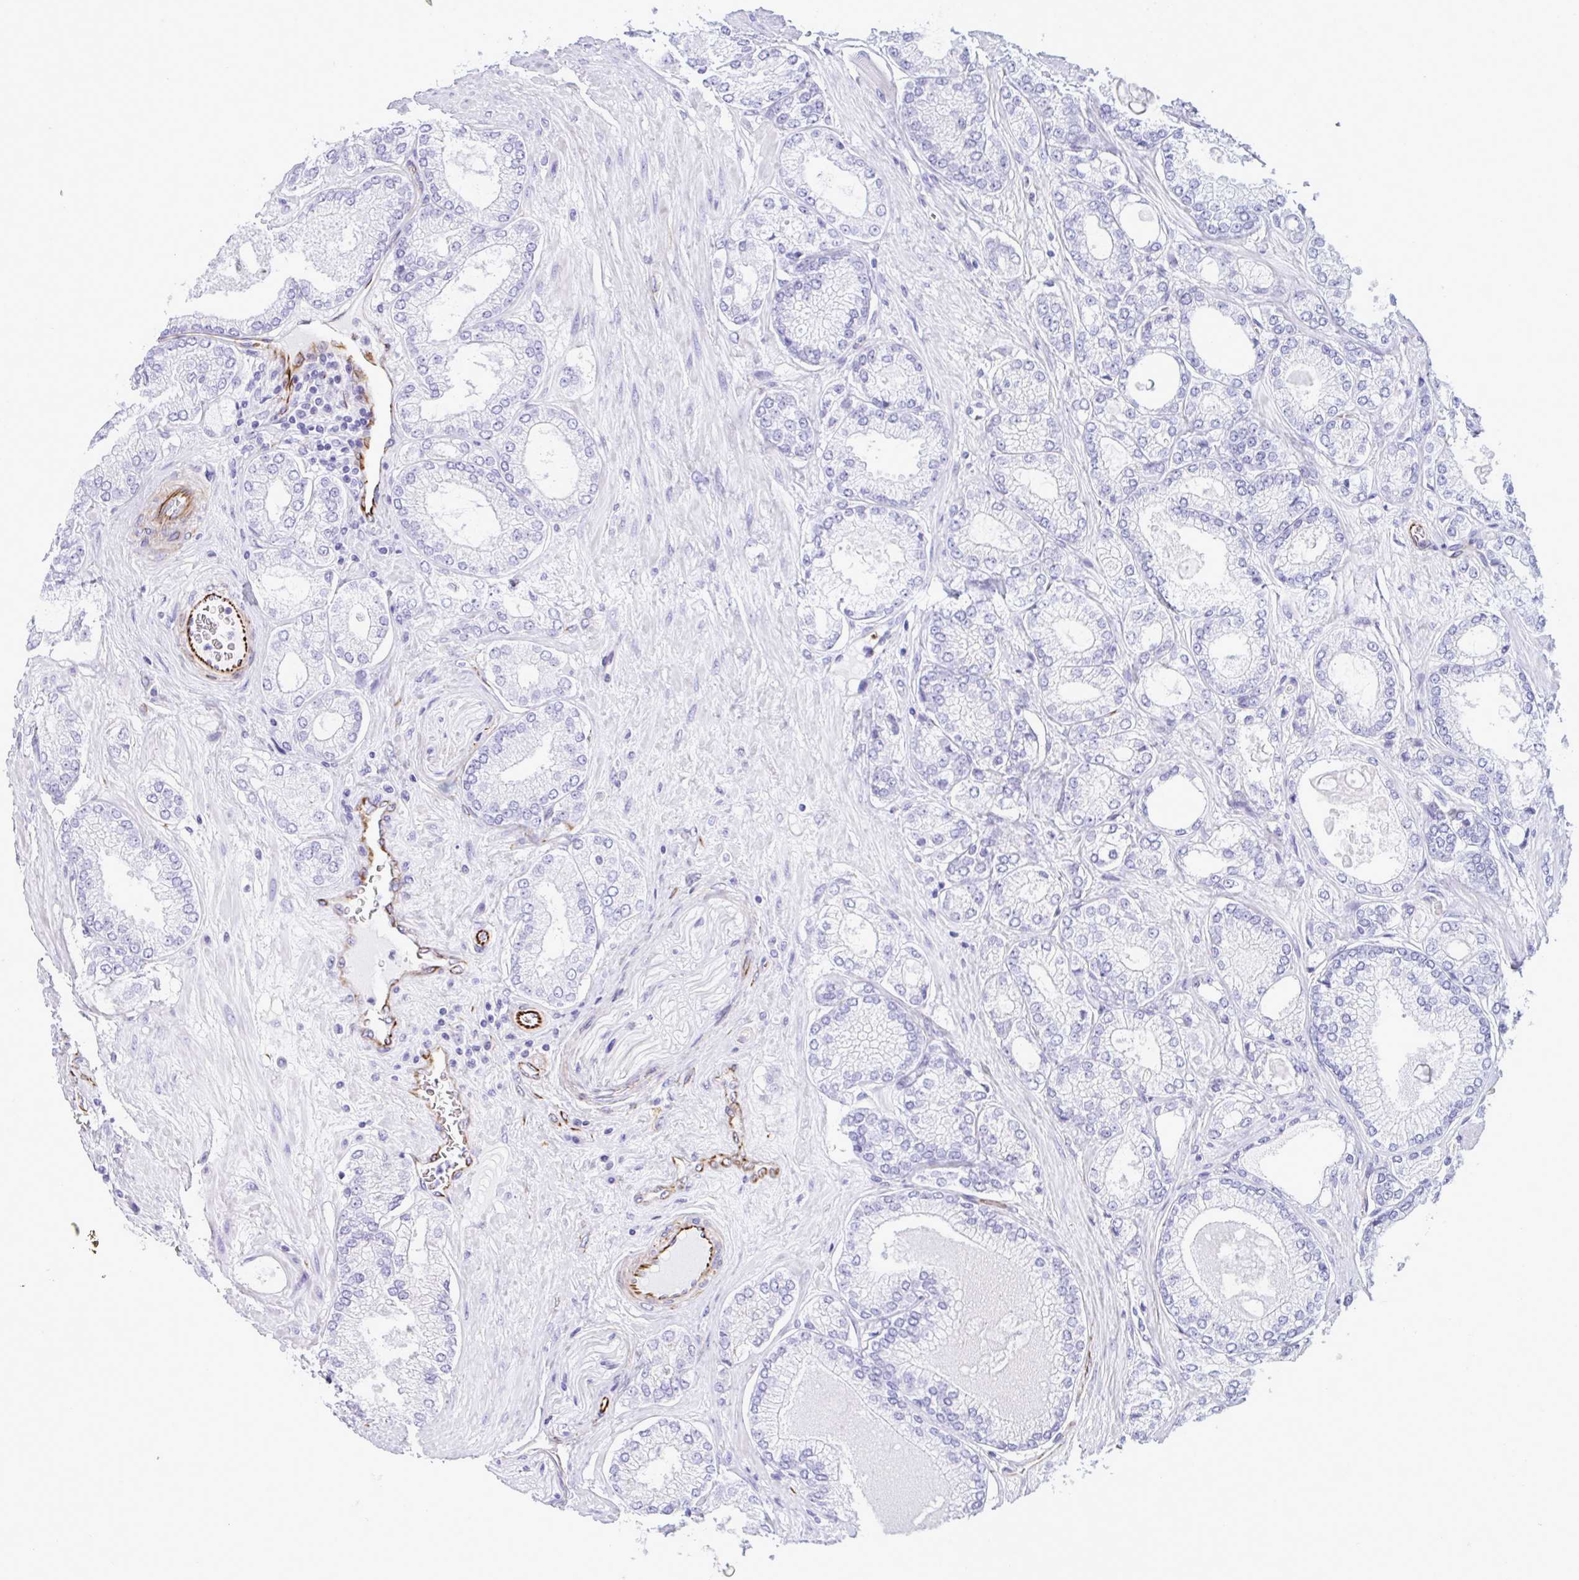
{"staining": {"intensity": "negative", "quantity": "none", "location": "none"}, "tissue": "prostate cancer", "cell_type": "Tumor cells", "image_type": "cancer", "snomed": [{"axis": "morphology", "description": "Adenocarcinoma, High grade"}, {"axis": "topography", "description": "Prostate"}], "caption": "Micrograph shows no significant protein expression in tumor cells of high-grade adenocarcinoma (prostate).", "gene": "SMAD5", "patient": {"sex": "male", "age": 68}}